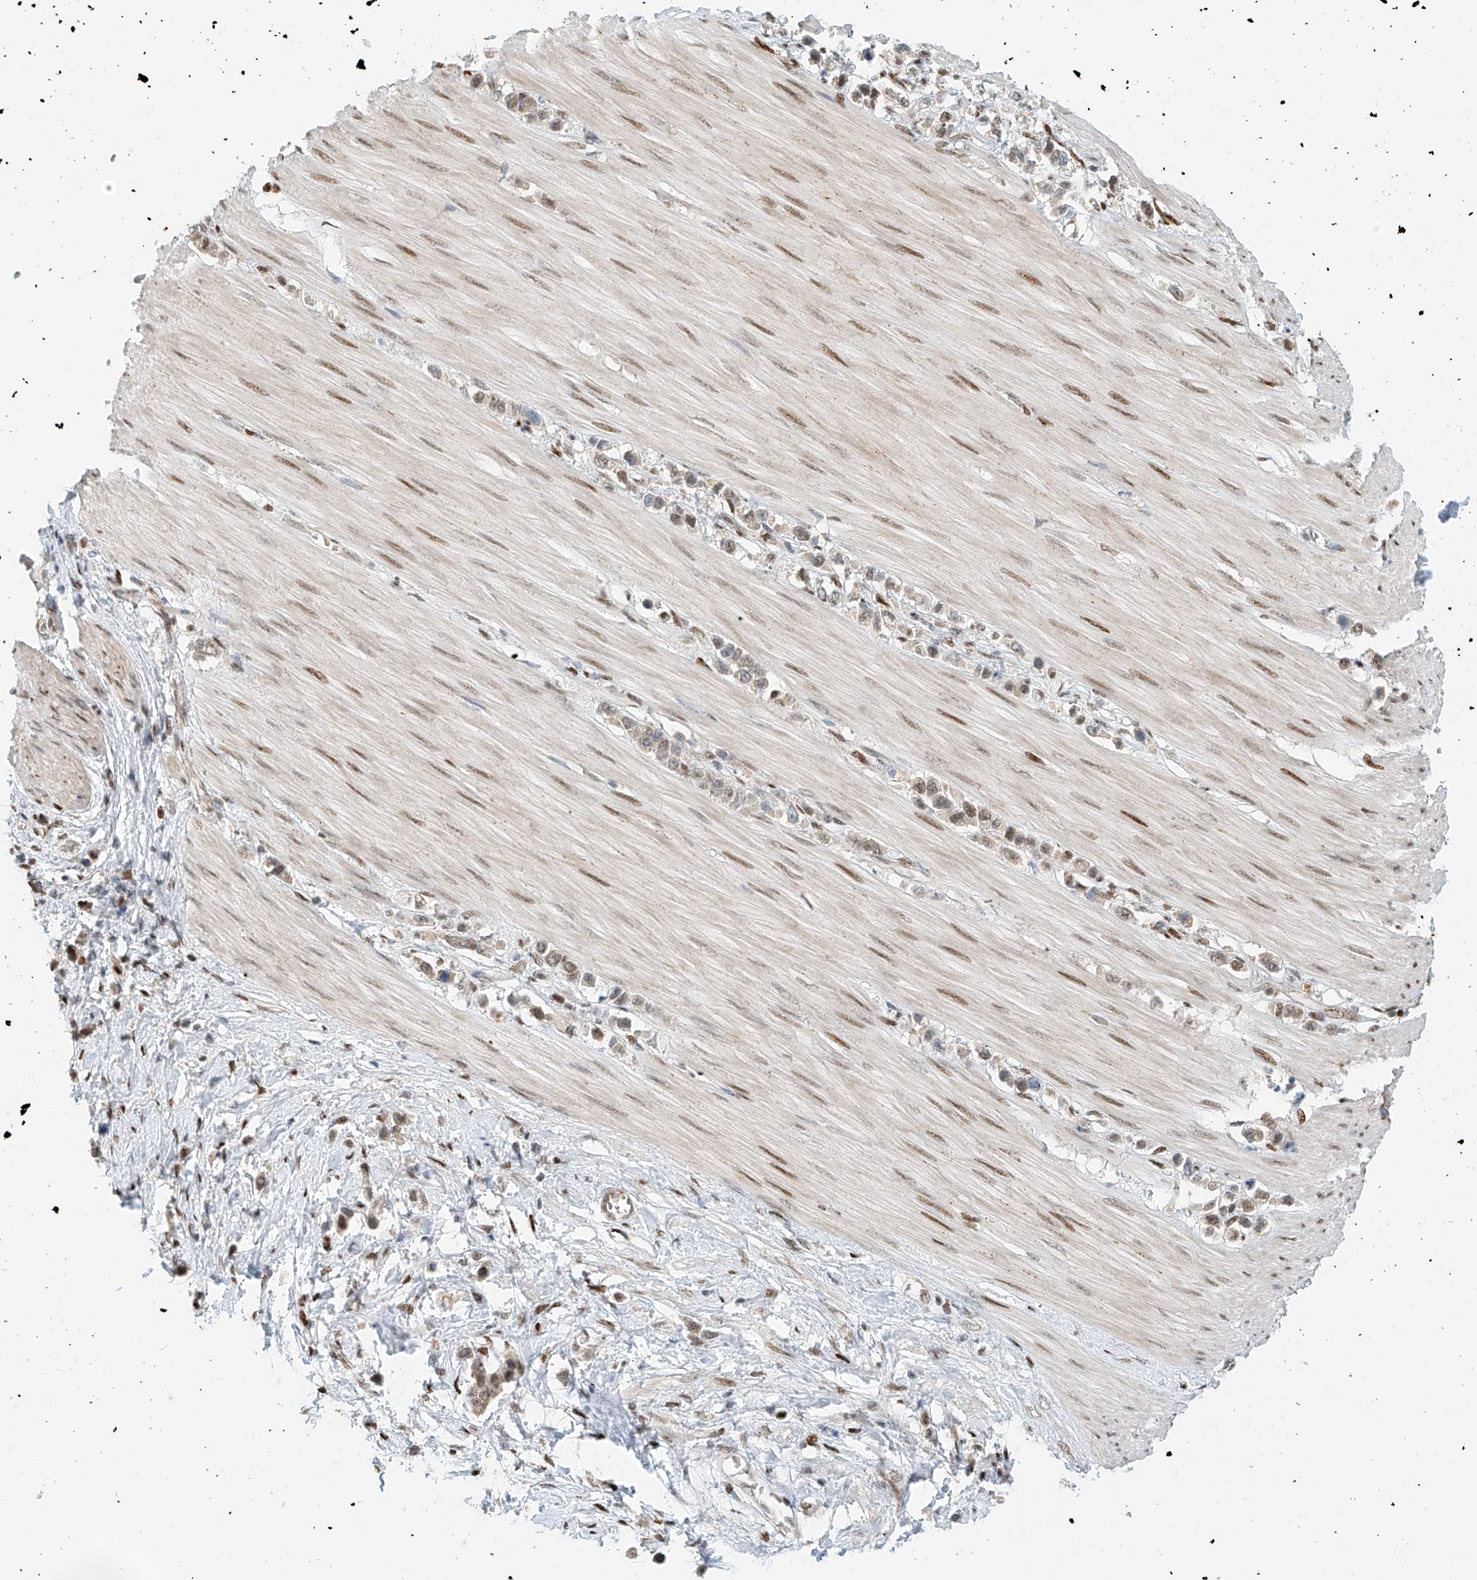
{"staining": {"intensity": "weak", "quantity": ">75%", "location": "nuclear"}, "tissue": "stomach cancer", "cell_type": "Tumor cells", "image_type": "cancer", "snomed": [{"axis": "morphology", "description": "Adenocarcinoma, NOS"}, {"axis": "topography", "description": "Stomach"}], "caption": "Stomach adenocarcinoma was stained to show a protein in brown. There is low levels of weak nuclear staining in about >75% of tumor cells.", "gene": "ZNF514", "patient": {"sex": "female", "age": 65}}